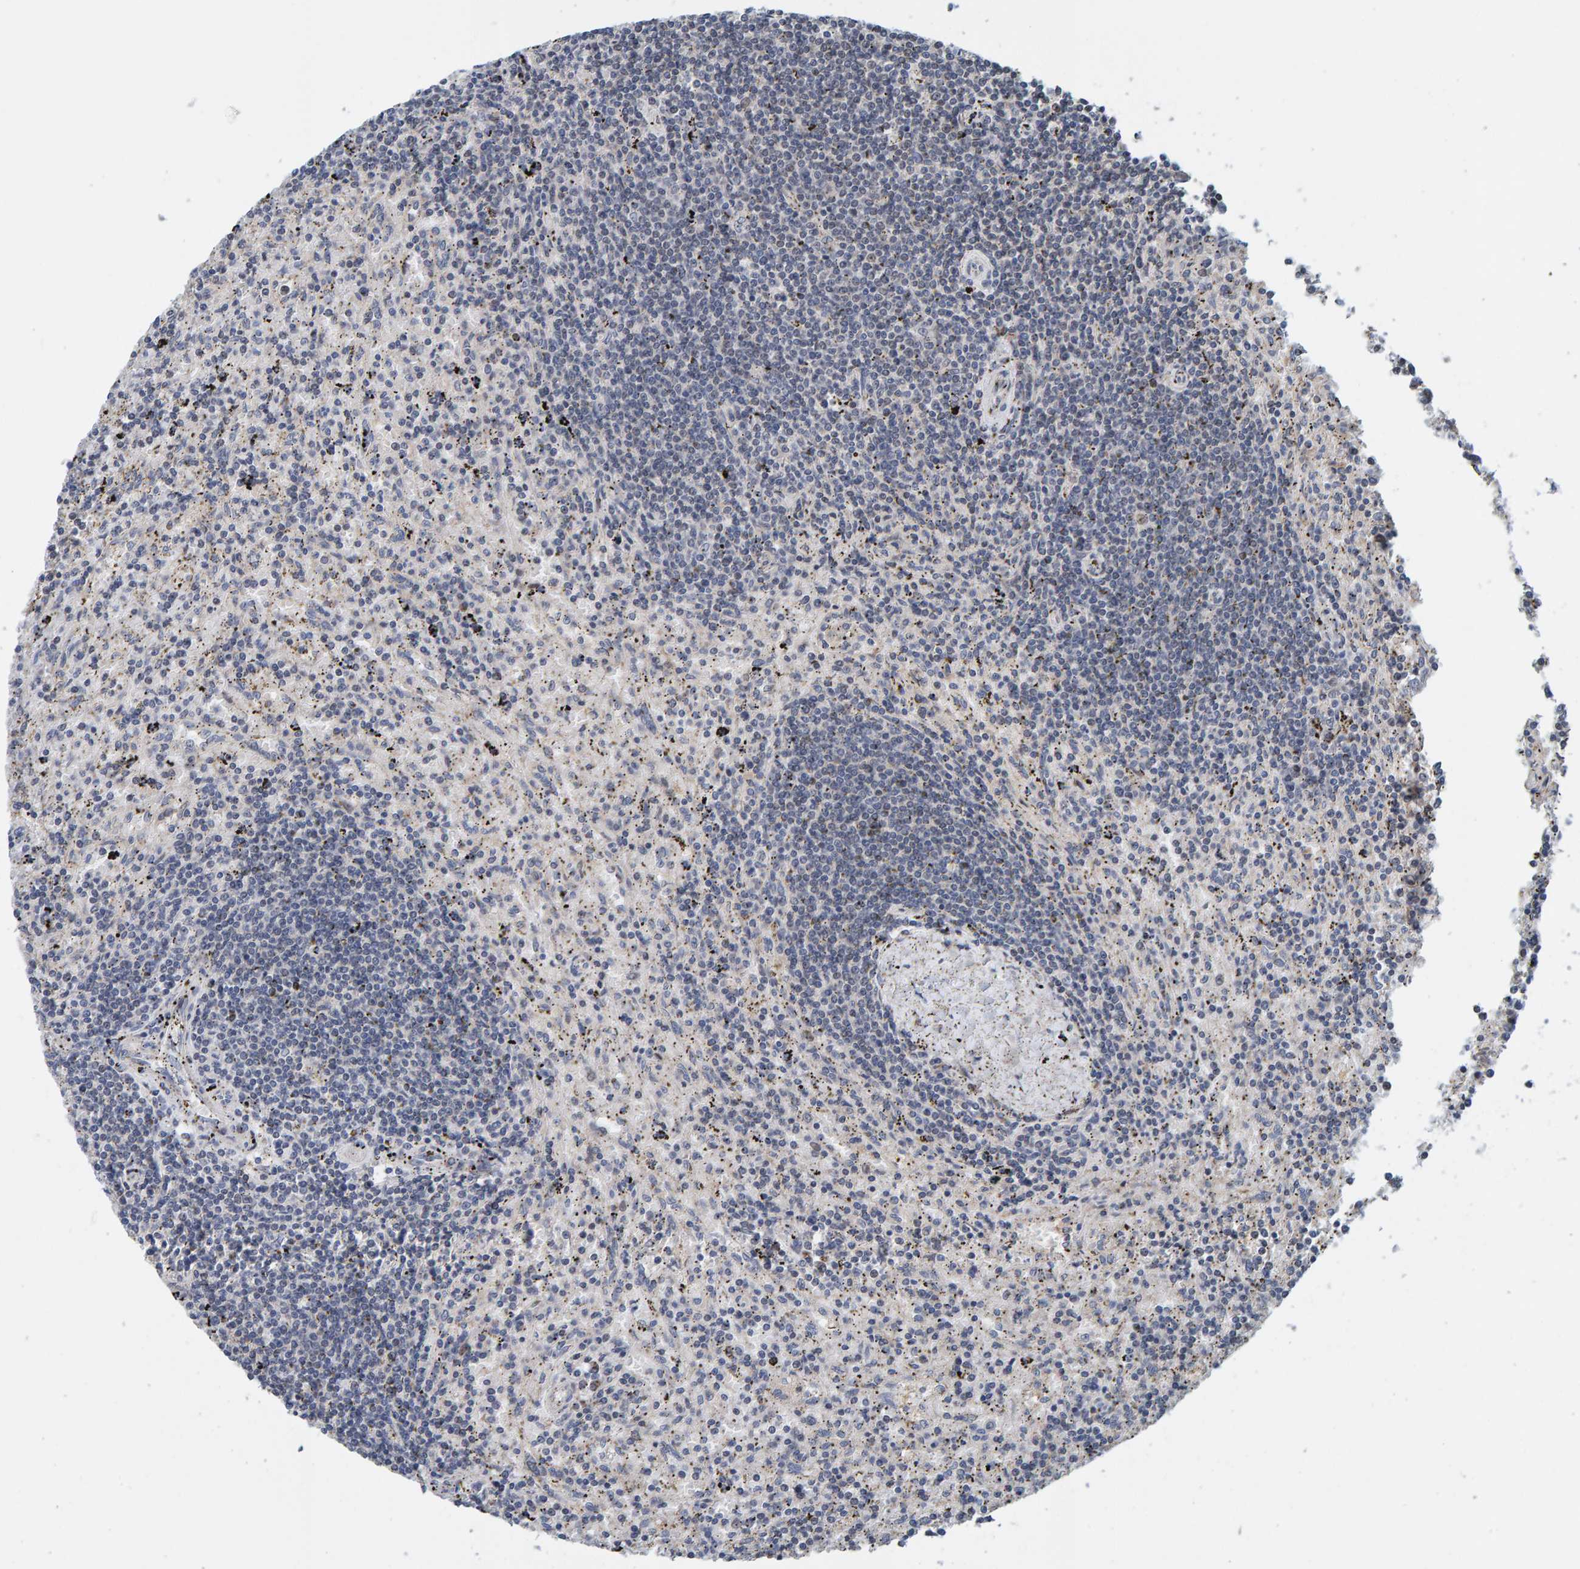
{"staining": {"intensity": "negative", "quantity": "none", "location": "none"}, "tissue": "lymphoma", "cell_type": "Tumor cells", "image_type": "cancer", "snomed": [{"axis": "morphology", "description": "Malignant lymphoma, non-Hodgkin's type, Low grade"}, {"axis": "topography", "description": "Spleen"}], "caption": "Immunohistochemical staining of human lymphoma shows no significant expression in tumor cells. Brightfield microscopy of immunohistochemistry stained with DAB (3,3'-diaminobenzidine) (brown) and hematoxylin (blue), captured at high magnification.", "gene": "CCDC25", "patient": {"sex": "male", "age": 76}}